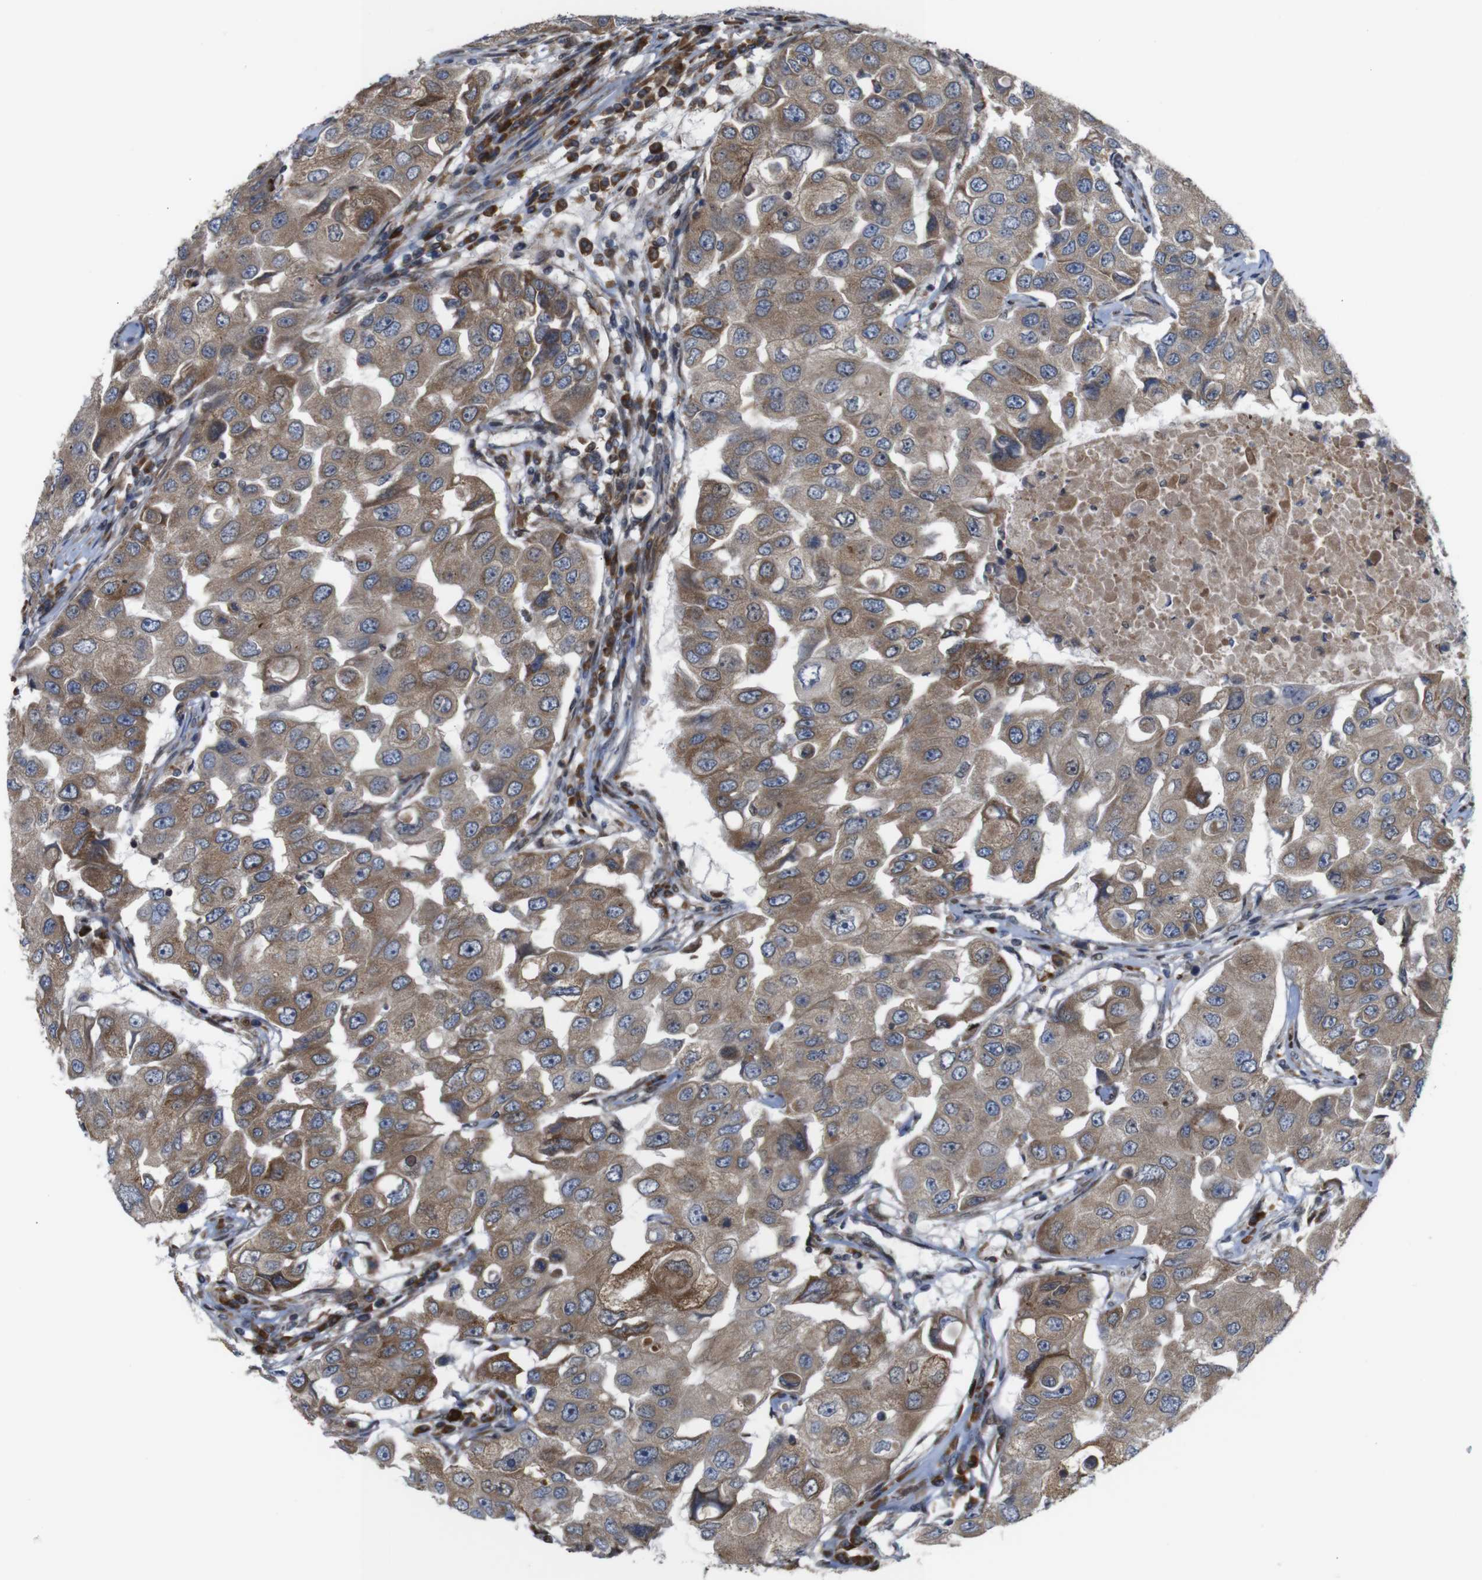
{"staining": {"intensity": "moderate", "quantity": ">75%", "location": "cytoplasmic/membranous"}, "tissue": "breast cancer", "cell_type": "Tumor cells", "image_type": "cancer", "snomed": [{"axis": "morphology", "description": "Duct carcinoma"}, {"axis": "topography", "description": "Breast"}], "caption": "Protein expression analysis of human breast infiltrating ductal carcinoma reveals moderate cytoplasmic/membranous staining in about >75% of tumor cells.", "gene": "PTPN1", "patient": {"sex": "female", "age": 27}}